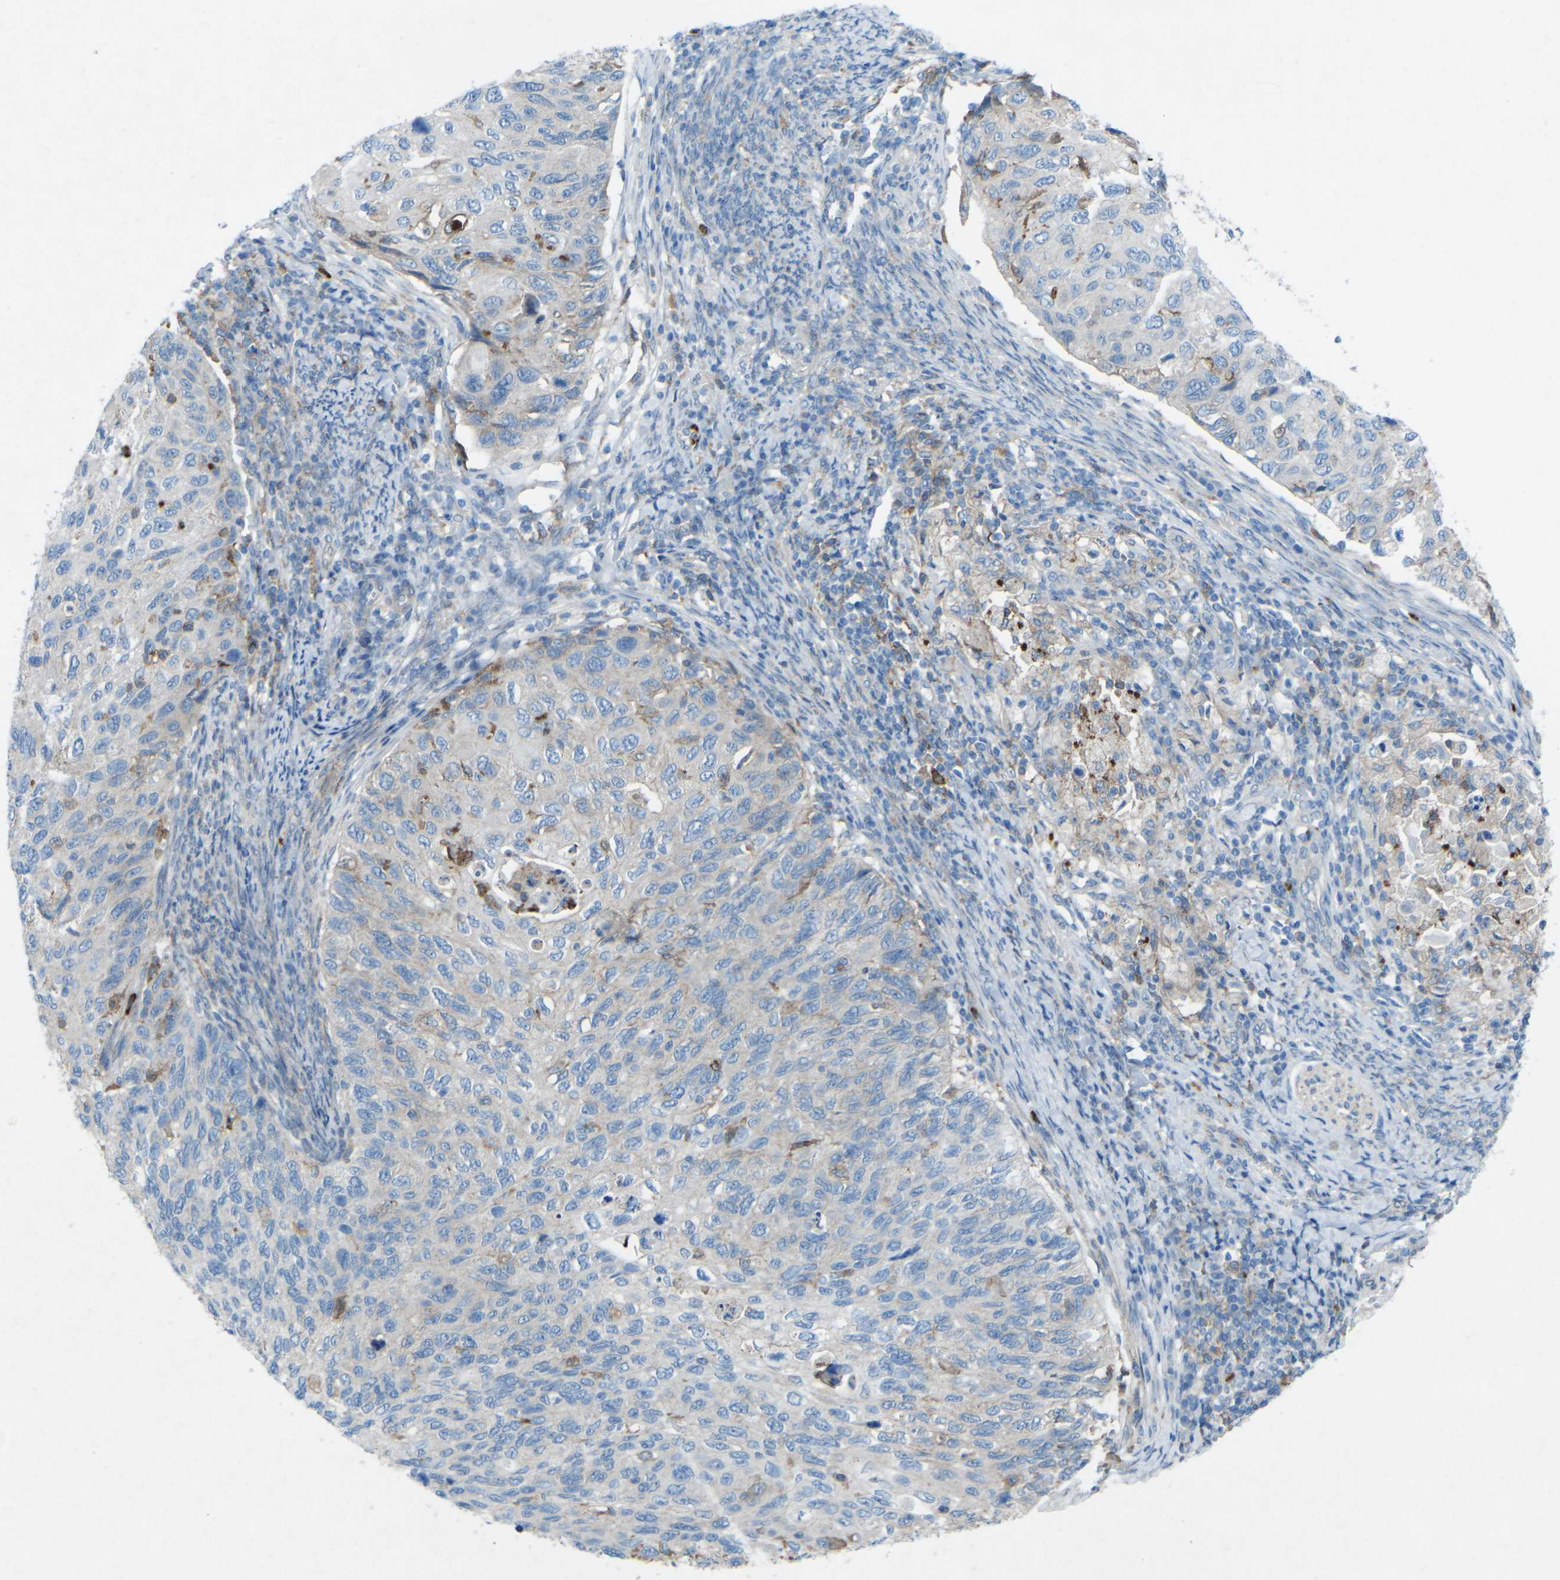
{"staining": {"intensity": "moderate", "quantity": "<25%", "location": "cytoplasmic/membranous"}, "tissue": "cervical cancer", "cell_type": "Tumor cells", "image_type": "cancer", "snomed": [{"axis": "morphology", "description": "Squamous cell carcinoma, NOS"}, {"axis": "topography", "description": "Cervix"}], "caption": "Moderate cytoplasmic/membranous positivity for a protein is seen in about <25% of tumor cells of cervical cancer (squamous cell carcinoma) using IHC.", "gene": "STK11", "patient": {"sex": "female", "age": 70}}